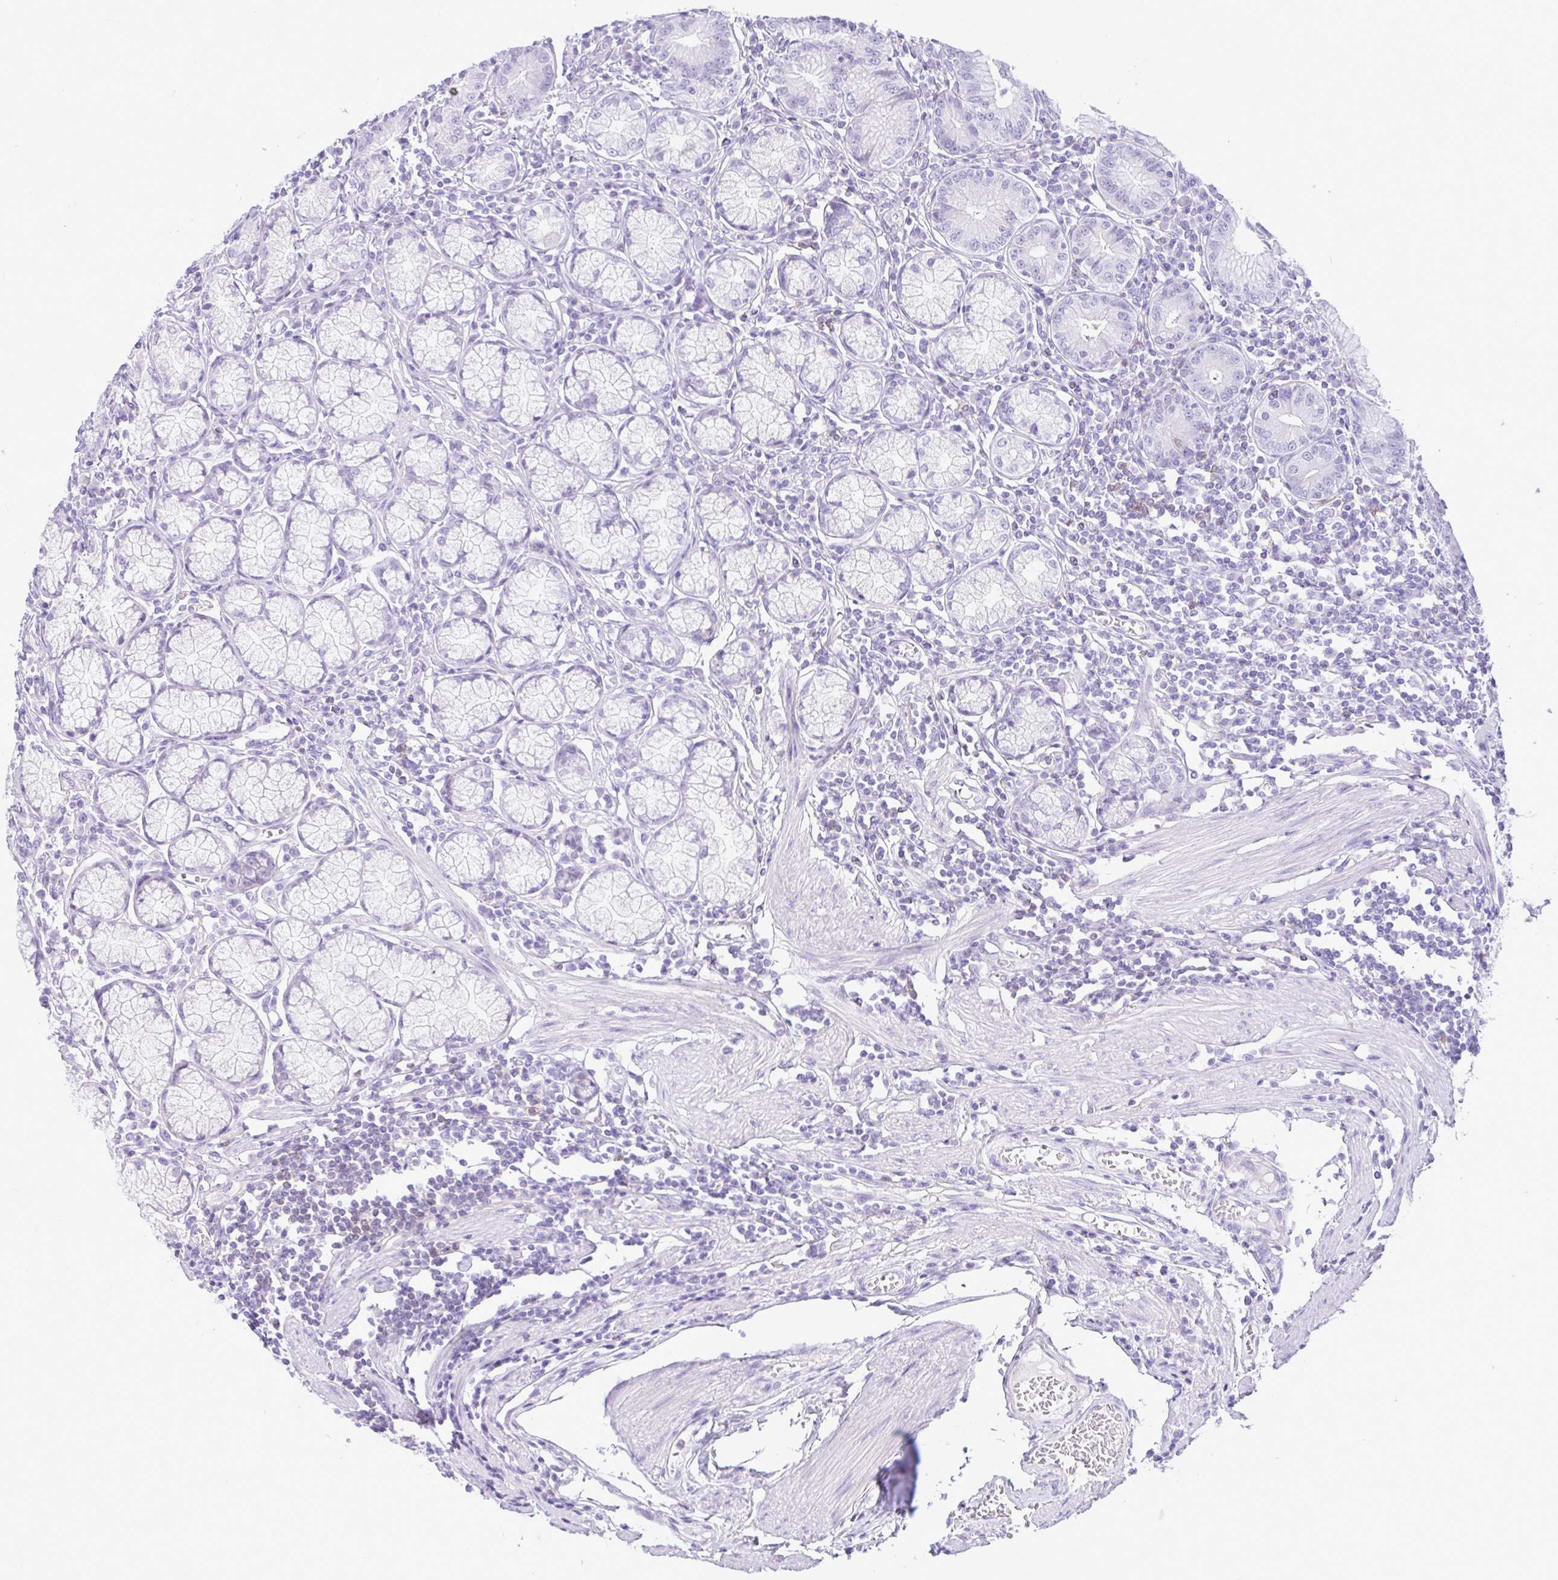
{"staining": {"intensity": "negative", "quantity": "none", "location": "none"}, "tissue": "stomach", "cell_type": "Glandular cells", "image_type": "normal", "snomed": [{"axis": "morphology", "description": "Normal tissue, NOS"}, {"axis": "topography", "description": "Stomach"}], "caption": "Immunohistochemical staining of benign human stomach reveals no significant staining in glandular cells.", "gene": "ZNF101", "patient": {"sex": "male", "age": 55}}